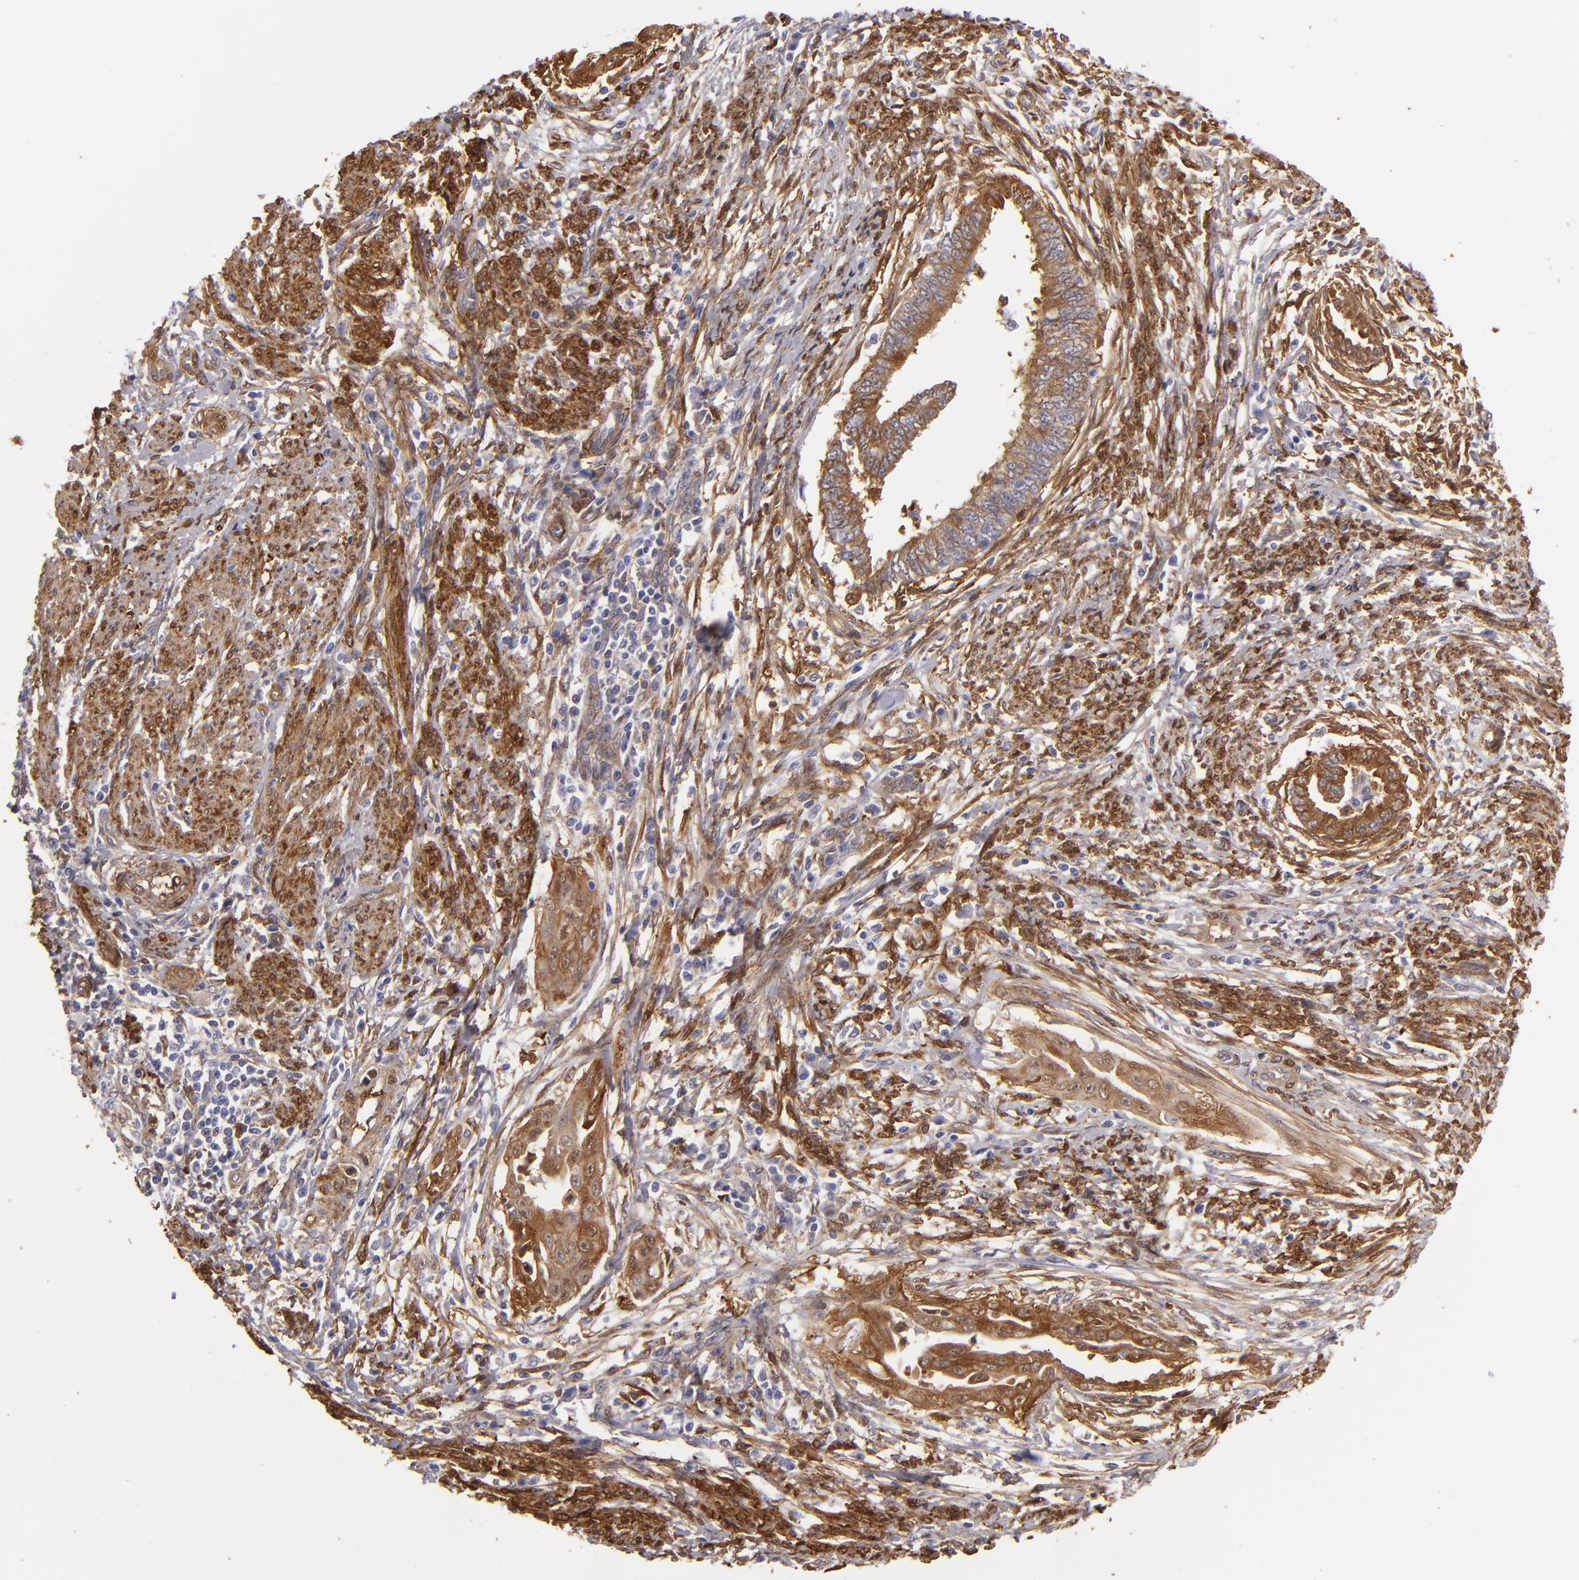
{"staining": {"intensity": "weak", "quantity": ">75%", "location": "cytoplasmic/membranous"}, "tissue": "endometrial cancer", "cell_type": "Tumor cells", "image_type": "cancer", "snomed": [{"axis": "morphology", "description": "Adenocarcinoma, NOS"}, {"axis": "topography", "description": "Endometrium"}], "caption": "DAB immunohistochemical staining of human endometrial cancer (adenocarcinoma) displays weak cytoplasmic/membranous protein positivity in about >75% of tumor cells.", "gene": "VCL", "patient": {"sex": "female", "age": 66}}